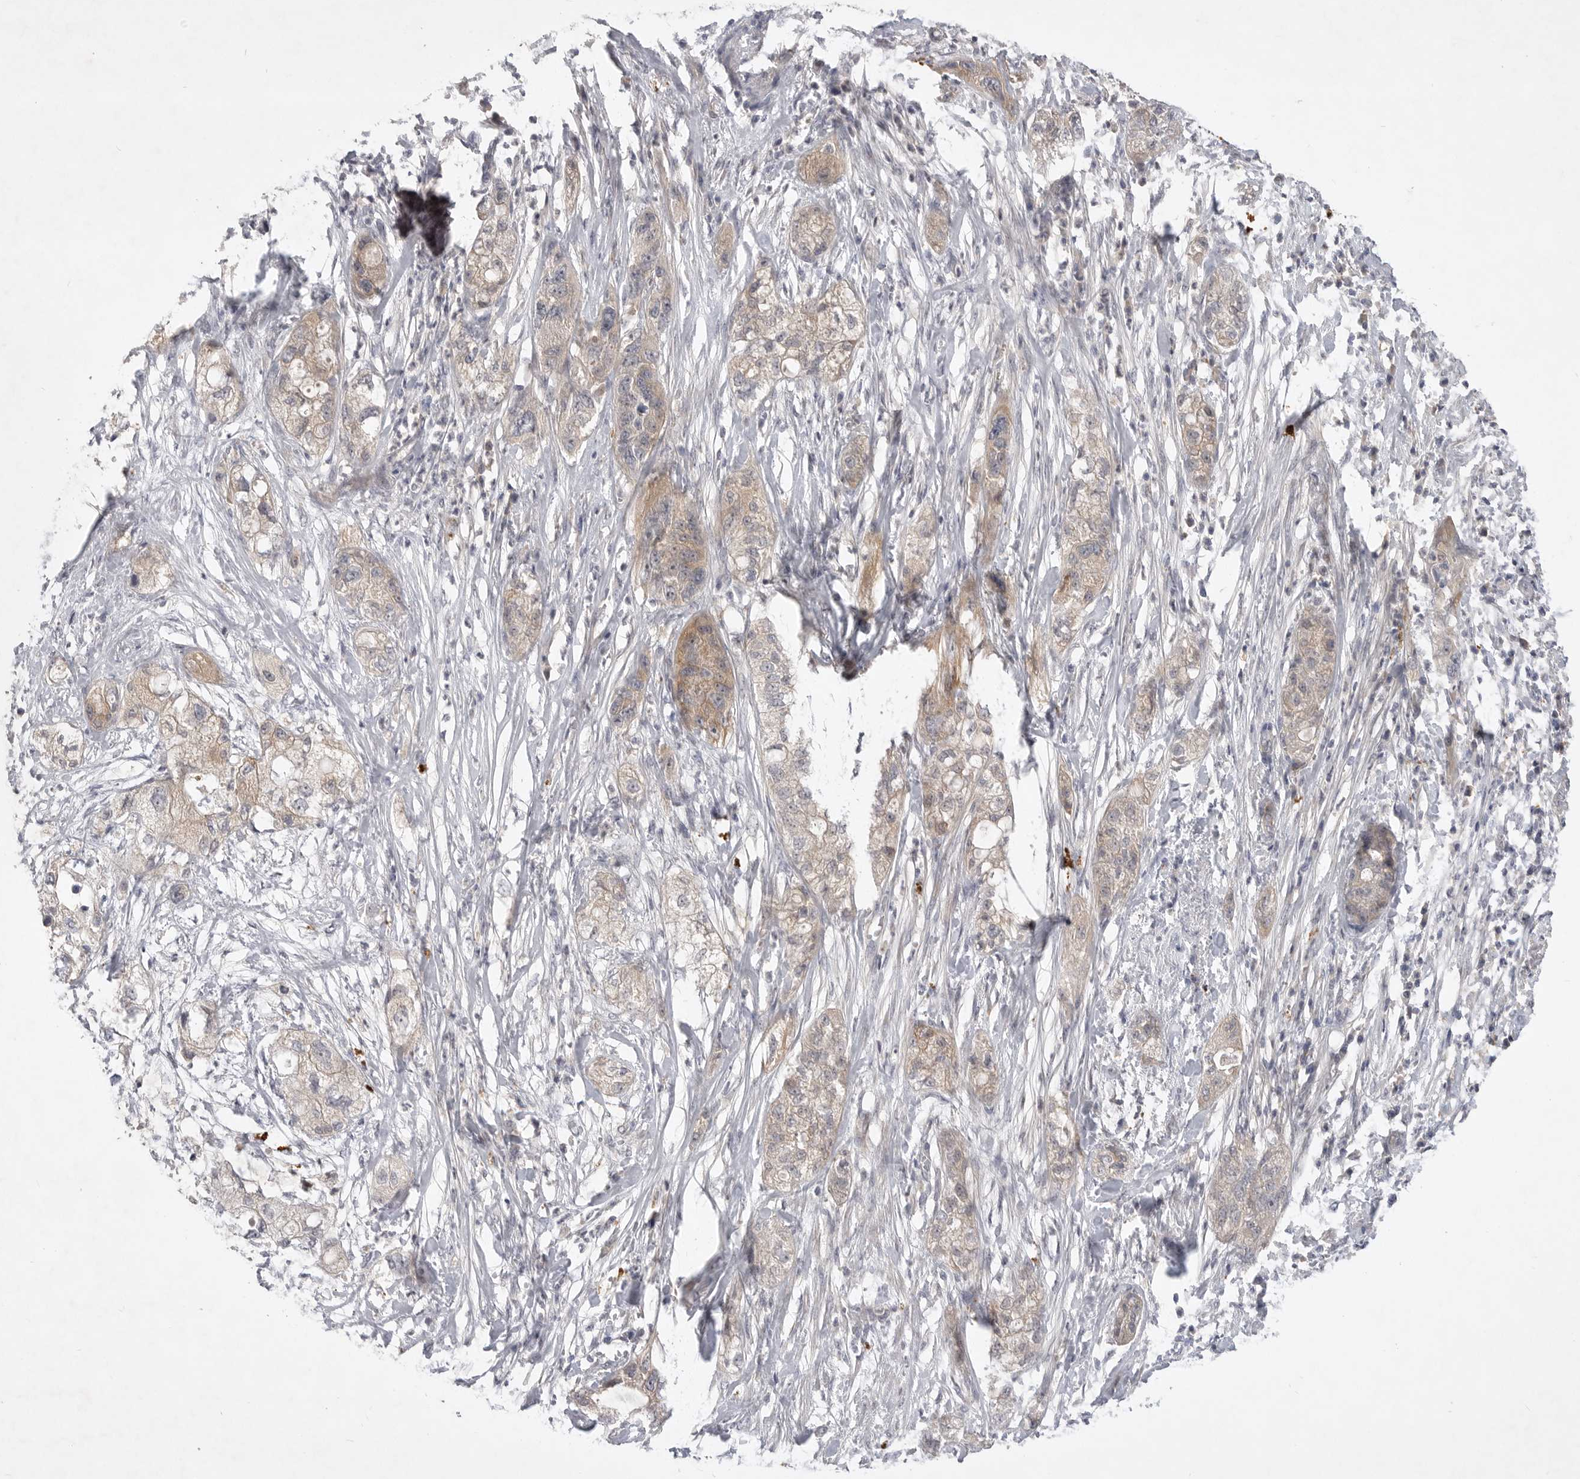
{"staining": {"intensity": "moderate", "quantity": "<25%", "location": "cytoplasmic/membranous"}, "tissue": "pancreatic cancer", "cell_type": "Tumor cells", "image_type": "cancer", "snomed": [{"axis": "morphology", "description": "Adenocarcinoma, NOS"}, {"axis": "topography", "description": "Pancreas"}], "caption": "Immunohistochemistry of human adenocarcinoma (pancreatic) exhibits low levels of moderate cytoplasmic/membranous expression in approximately <25% of tumor cells.", "gene": "ITGAD", "patient": {"sex": "female", "age": 78}}